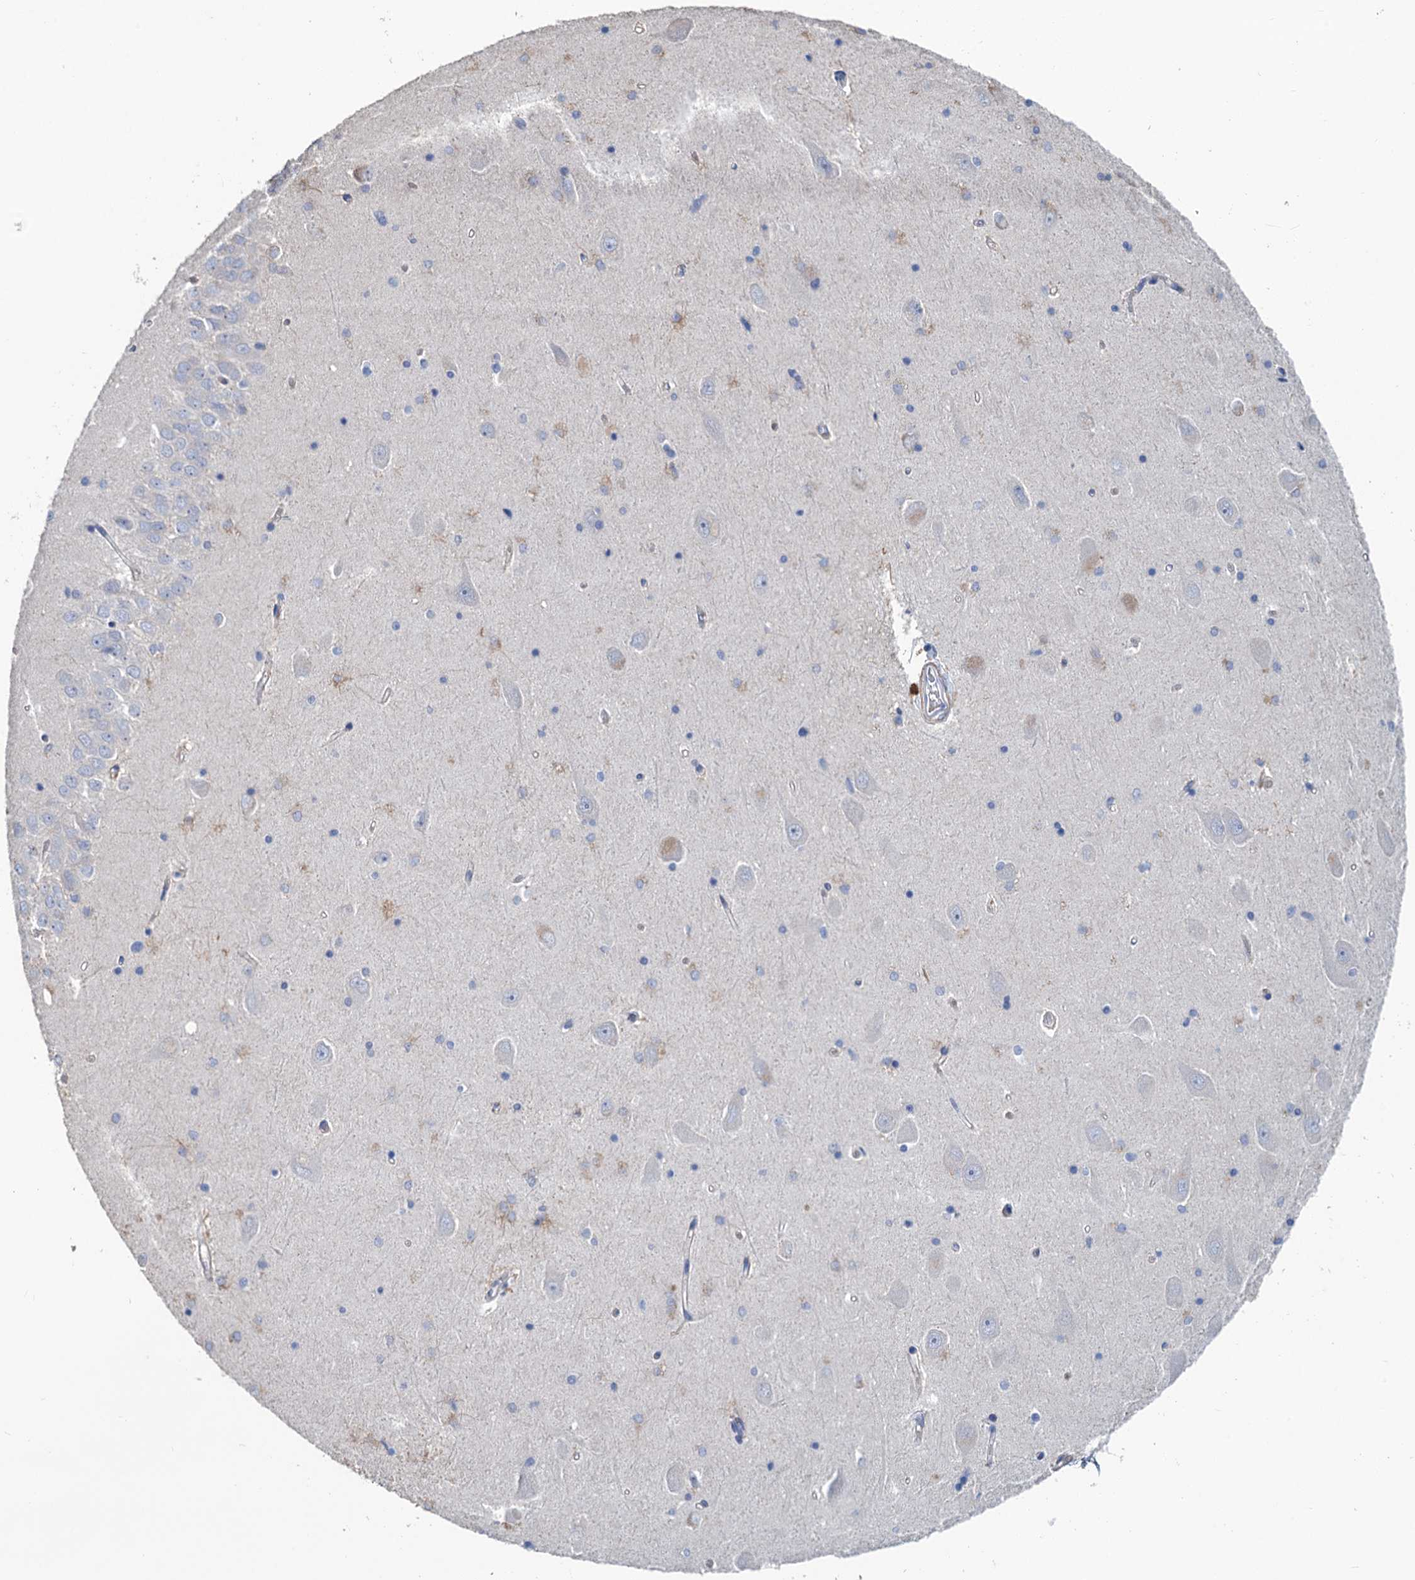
{"staining": {"intensity": "negative", "quantity": "none", "location": "none"}, "tissue": "hippocampus", "cell_type": "Glial cells", "image_type": "normal", "snomed": [{"axis": "morphology", "description": "Normal tissue, NOS"}, {"axis": "topography", "description": "Hippocampus"}], "caption": "Glial cells are negative for brown protein staining in normal hippocampus.", "gene": "SMCO3", "patient": {"sex": "male", "age": 45}}